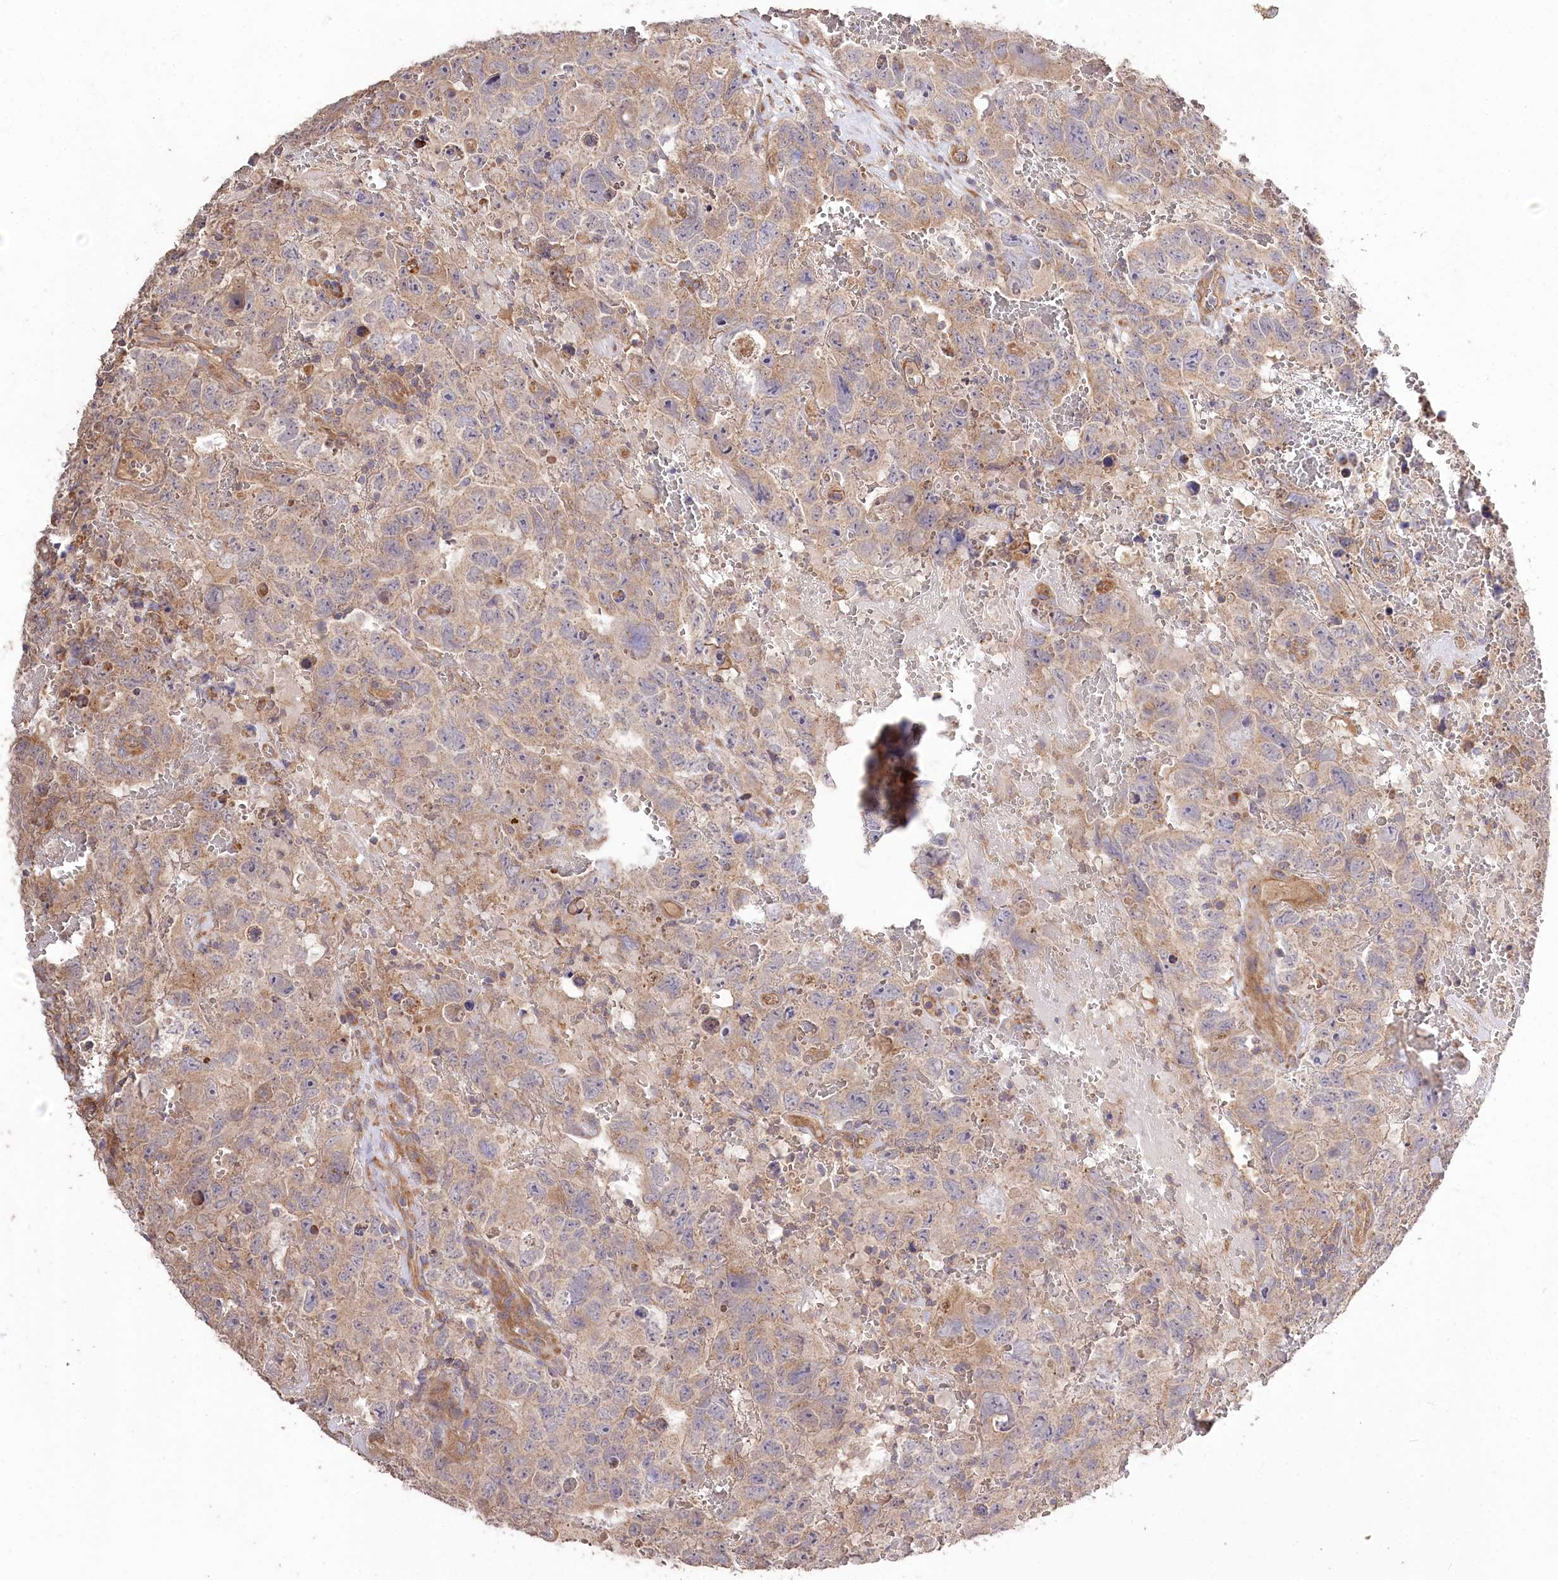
{"staining": {"intensity": "weak", "quantity": ">75%", "location": "cytoplasmic/membranous"}, "tissue": "testis cancer", "cell_type": "Tumor cells", "image_type": "cancer", "snomed": [{"axis": "morphology", "description": "Carcinoma, Embryonal, NOS"}, {"axis": "topography", "description": "Testis"}], "caption": "Embryonal carcinoma (testis) stained with a protein marker exhibits weak staining in tumor cells.", "gene": "PRSS53", "patient": {"sex": "male", "age": 45}}